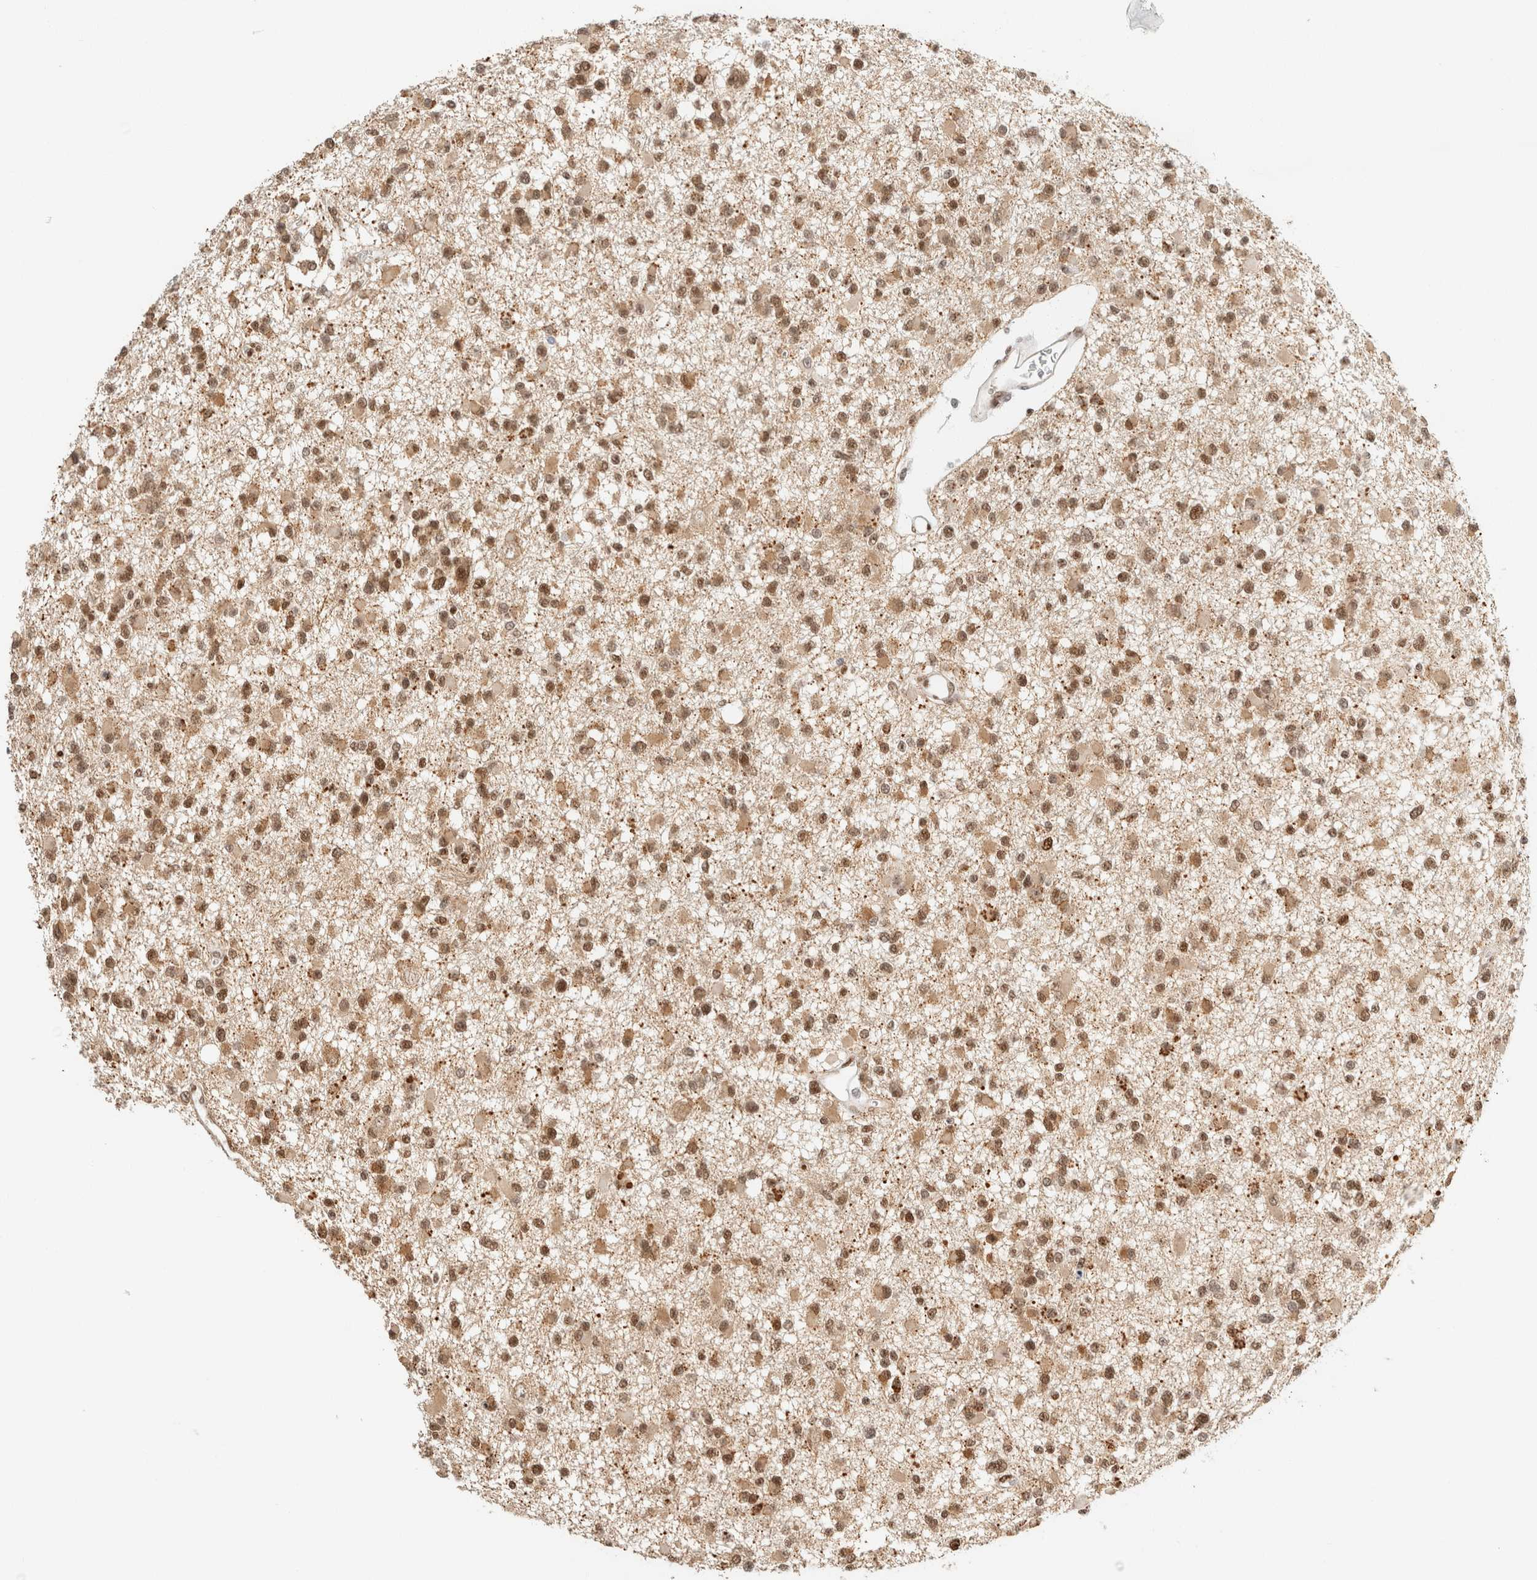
{"staining": {"intensity": "moderate", "quantity": ">75%", "location": "cytoplasmic/membranous,nuclear"}, "tissue": "glioma", "cell_type": "Tumor cells", "image_type": "cancer", "snomed": [{"axis": "morphology", "description": "Glioma, malignant, Low grade"}, {"axis": "topography", "description": "Brain"}], "caption": "This is an image of immunohistochemistry staining of glioma, which shows moderate positivity in the cytoplasmic/membranous and nuclear of tumor cells.", "gene": "ZNF768", "patient": {"sex": "female", "age": 22}}